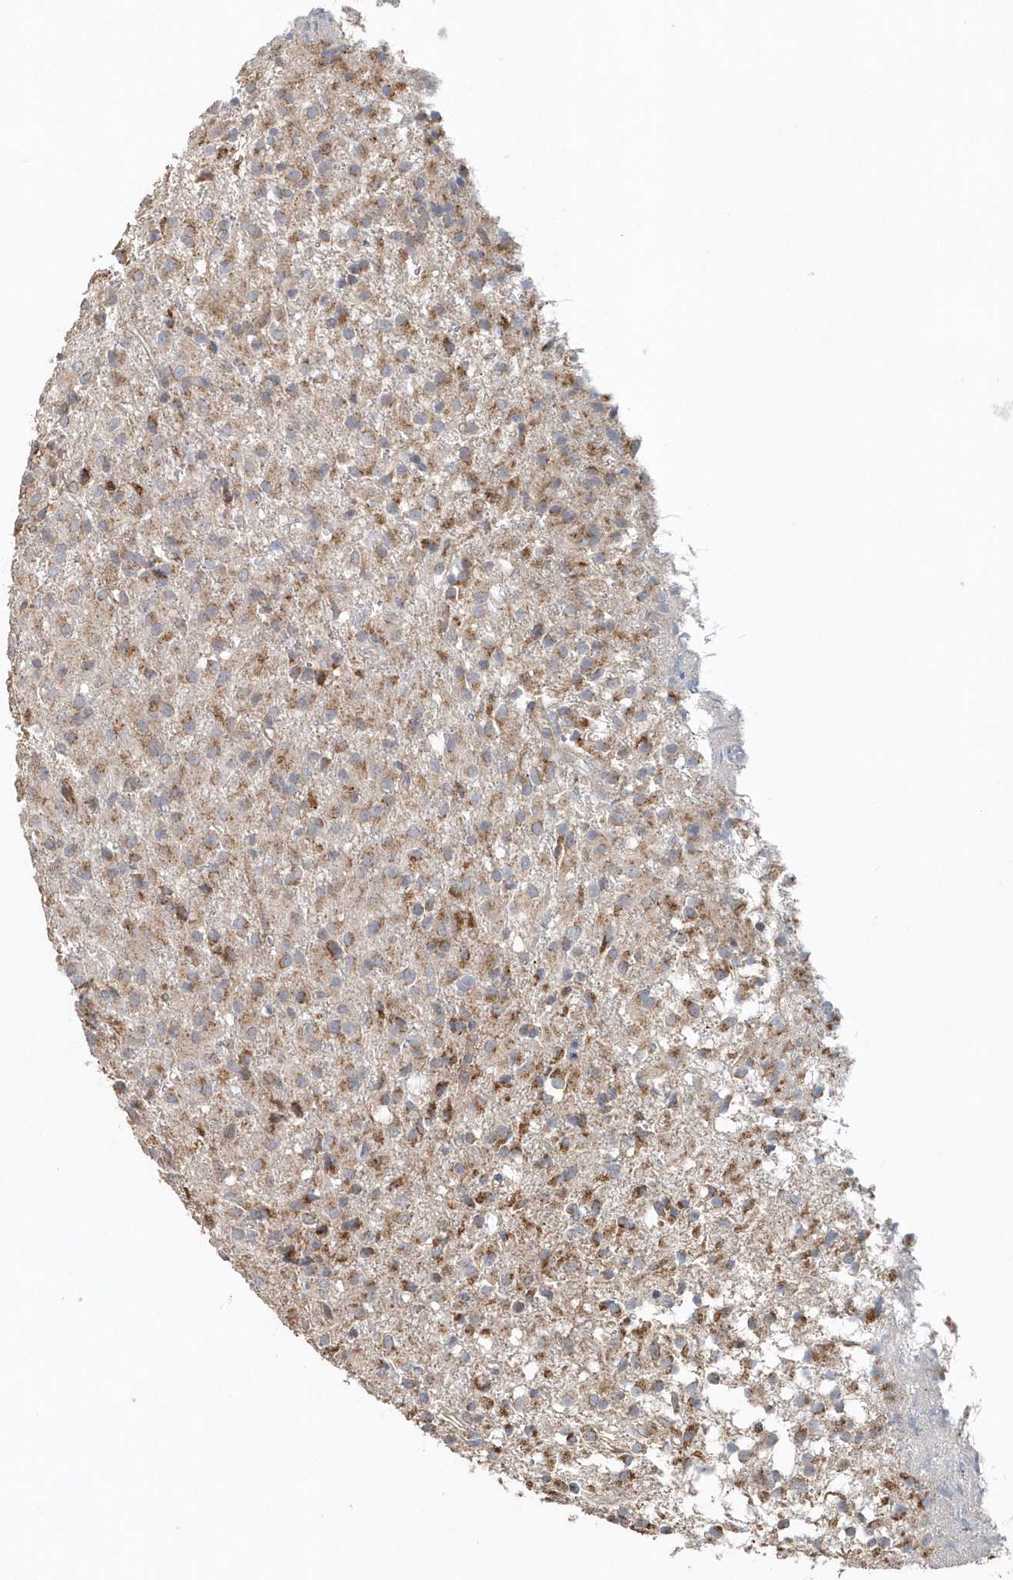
{"staining": {"intensity": "moderate", "quantity": "25%-75%", "location": "cytoplasmic/membranous"}, "tissue": "glioma", "cell_type": "Tumor cells", "image_type": "cancer", "snomed": [{"axis": "morphology", "description": "Glioma, malignant, High grade"}, {"axis": "topography", "description": "Brain"}], "caption": "Glioma stained with IHC reveals moderate cytoplasmic/membranous staining in about 25%-75% of tumor cells. The staining was performed using DAB (3,3'-diaminobenzidine) to visualize the protein expression in brown, while the nuclei were stained in blue with hematoxylin (Magnification: 20x).", "gene": "MMUT", "patient": {"sex": "female", "age": 59}}